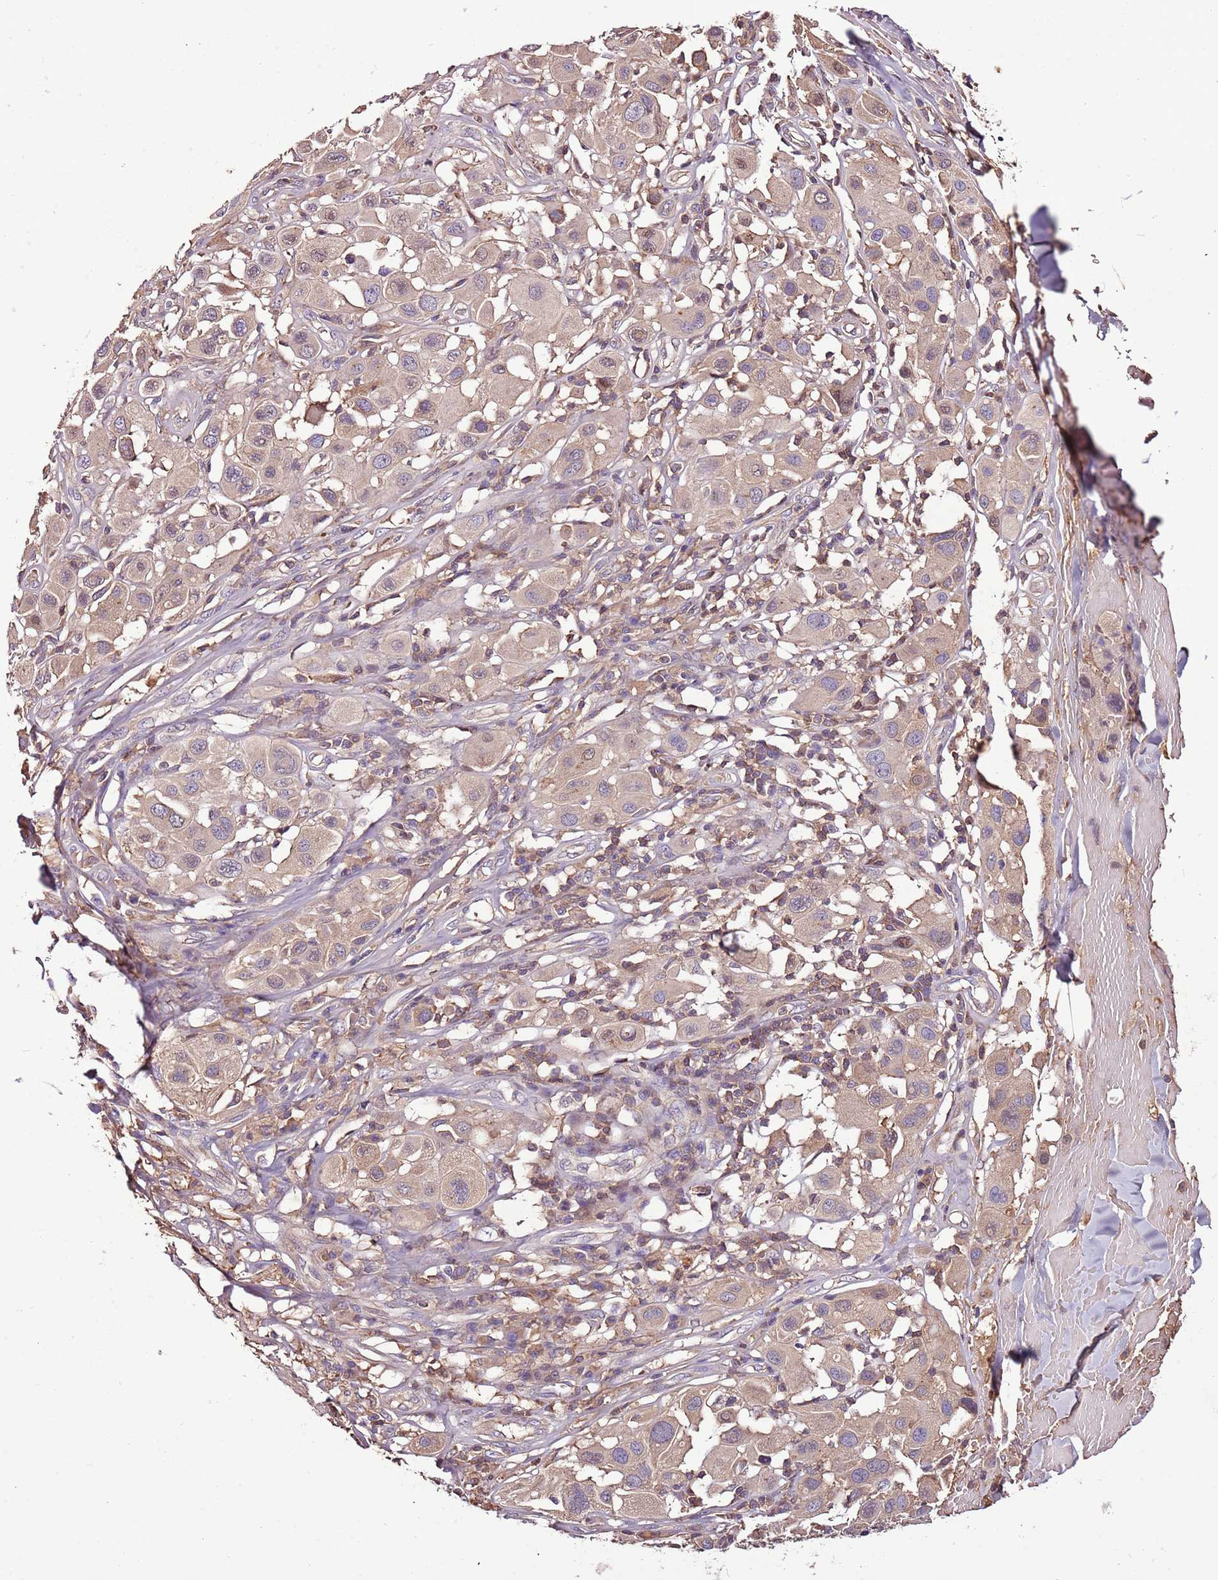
{"staining": {"intensity": "weak", "quantity": "<25%", "location": "nuclear"}, "tissue": "melanoma", "cell_type": "Tumor cells", "image_type": "cancer", "snomed": [{"axis": "morphology", "description": "Malignant melanoma, Metastatic site"}, {"axis": "topography", "description": "Skin"}], "caption": "This micrograph is of malignant melanoma (metastatic site) stained with immunohistochemistry to label a protein in brown with the nuclei are counter-stained blue. There is no positivity in tumor cells. (DAB (3,3'-diaminobenzidine) IHC visualized using brightfield microscopy, high magnification).", "gene": "DENR", "patient": {"sex": "male", "age": 41}}